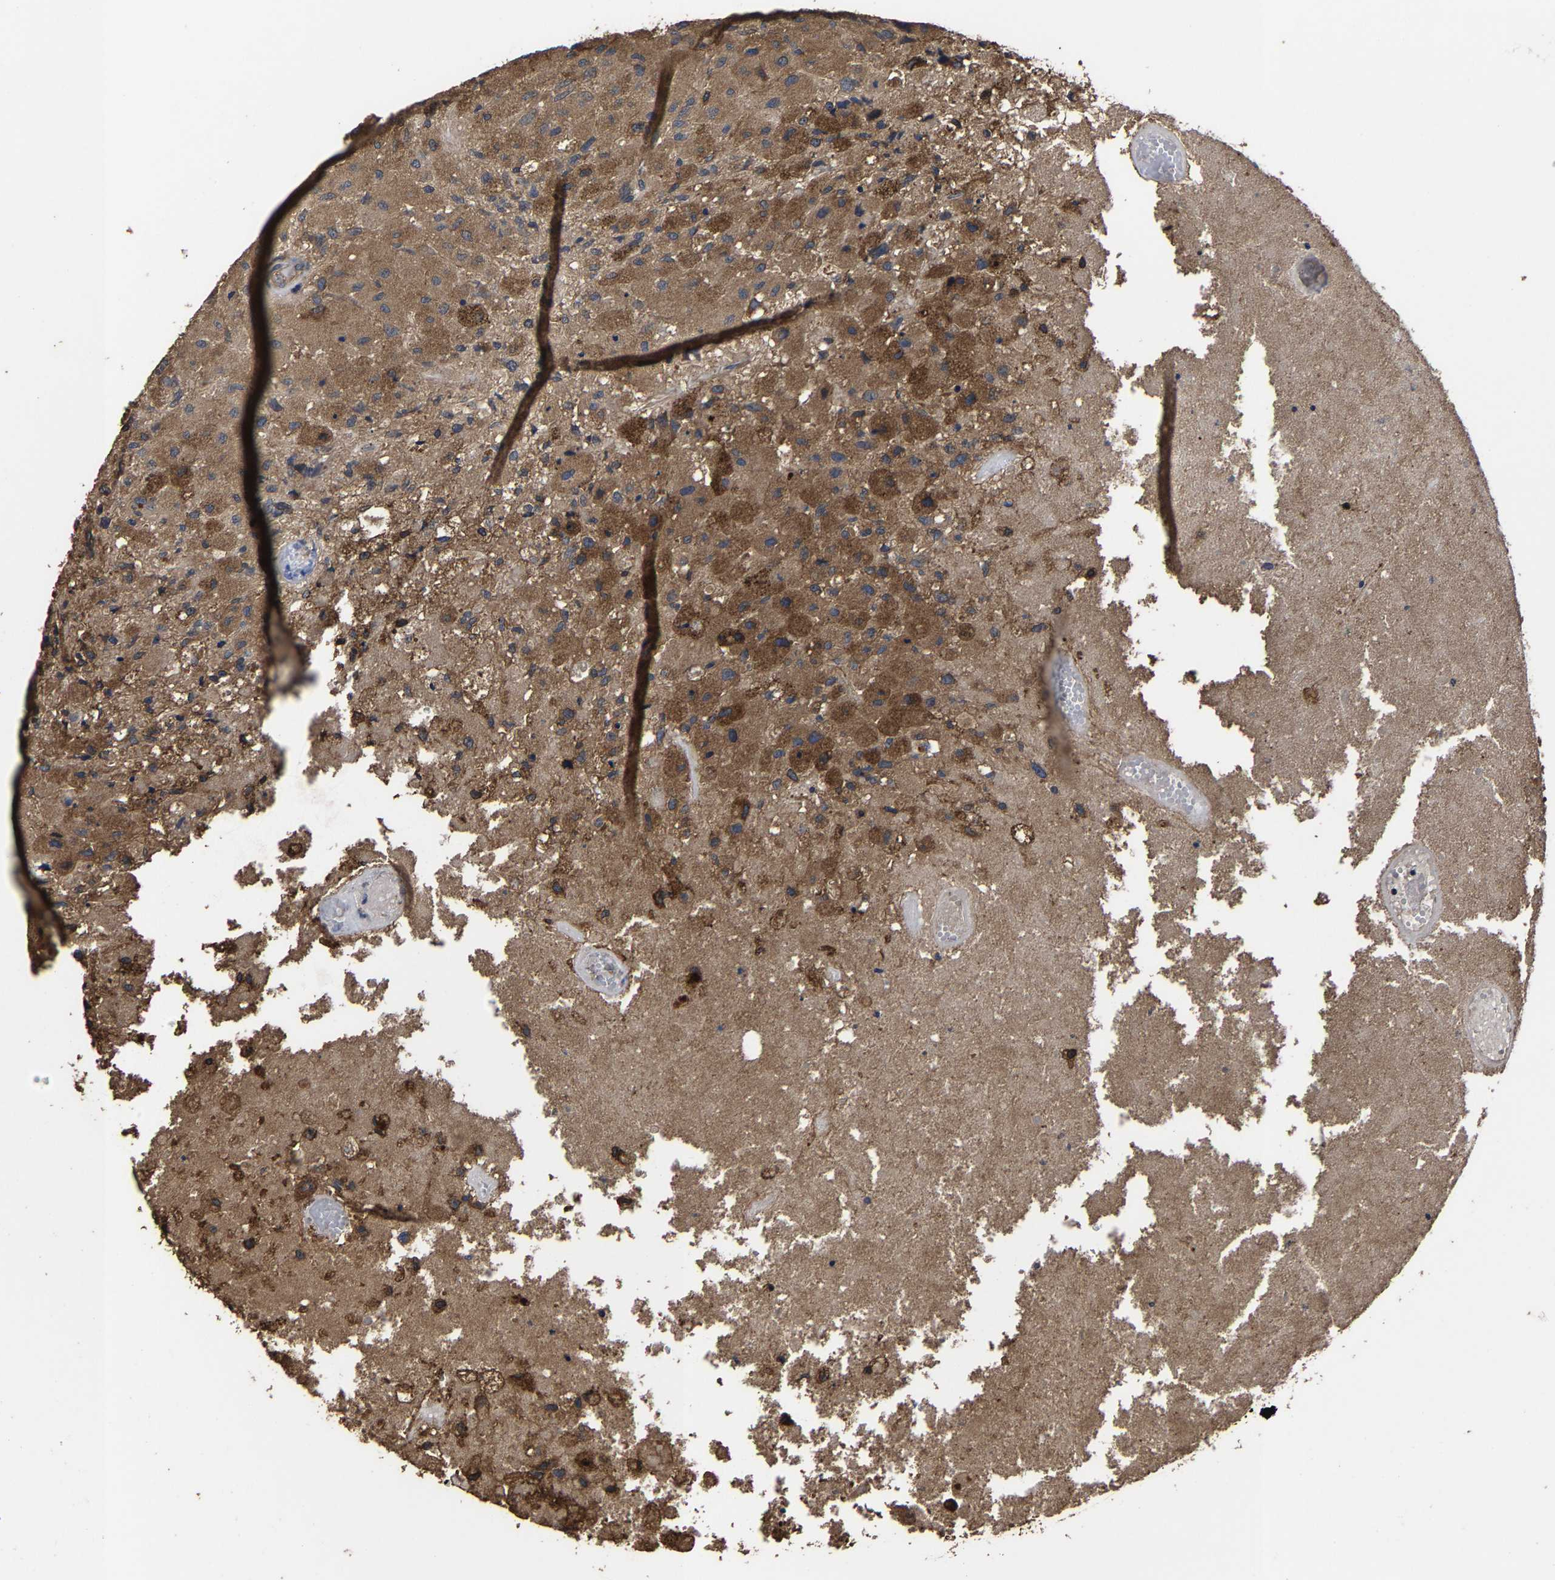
{"staining": {"intensity": "moderate", "quantity": ">75%", "location": "cytoplasmic/membranous"}, "tissue": "glioma", "cell_type": "Tumor cells", "image_type": "cancer", "snomed": [{"axis": "morphology", "description": "Normal tissue, NOS"}, {"axis": "morphology", "description": "Glioma, malignant, High grade"}, {"axis": "topography", "description": "Cerebral cortex"}], "caption": "Brown immunohistochemical staining in human high-grade glioma (malignant) reveals moderate cytoplasmic/membranous staining in approximately >75% of tumor cells.", "gene": "ITCH", "patient": {"sex": "male", "age": 77}}